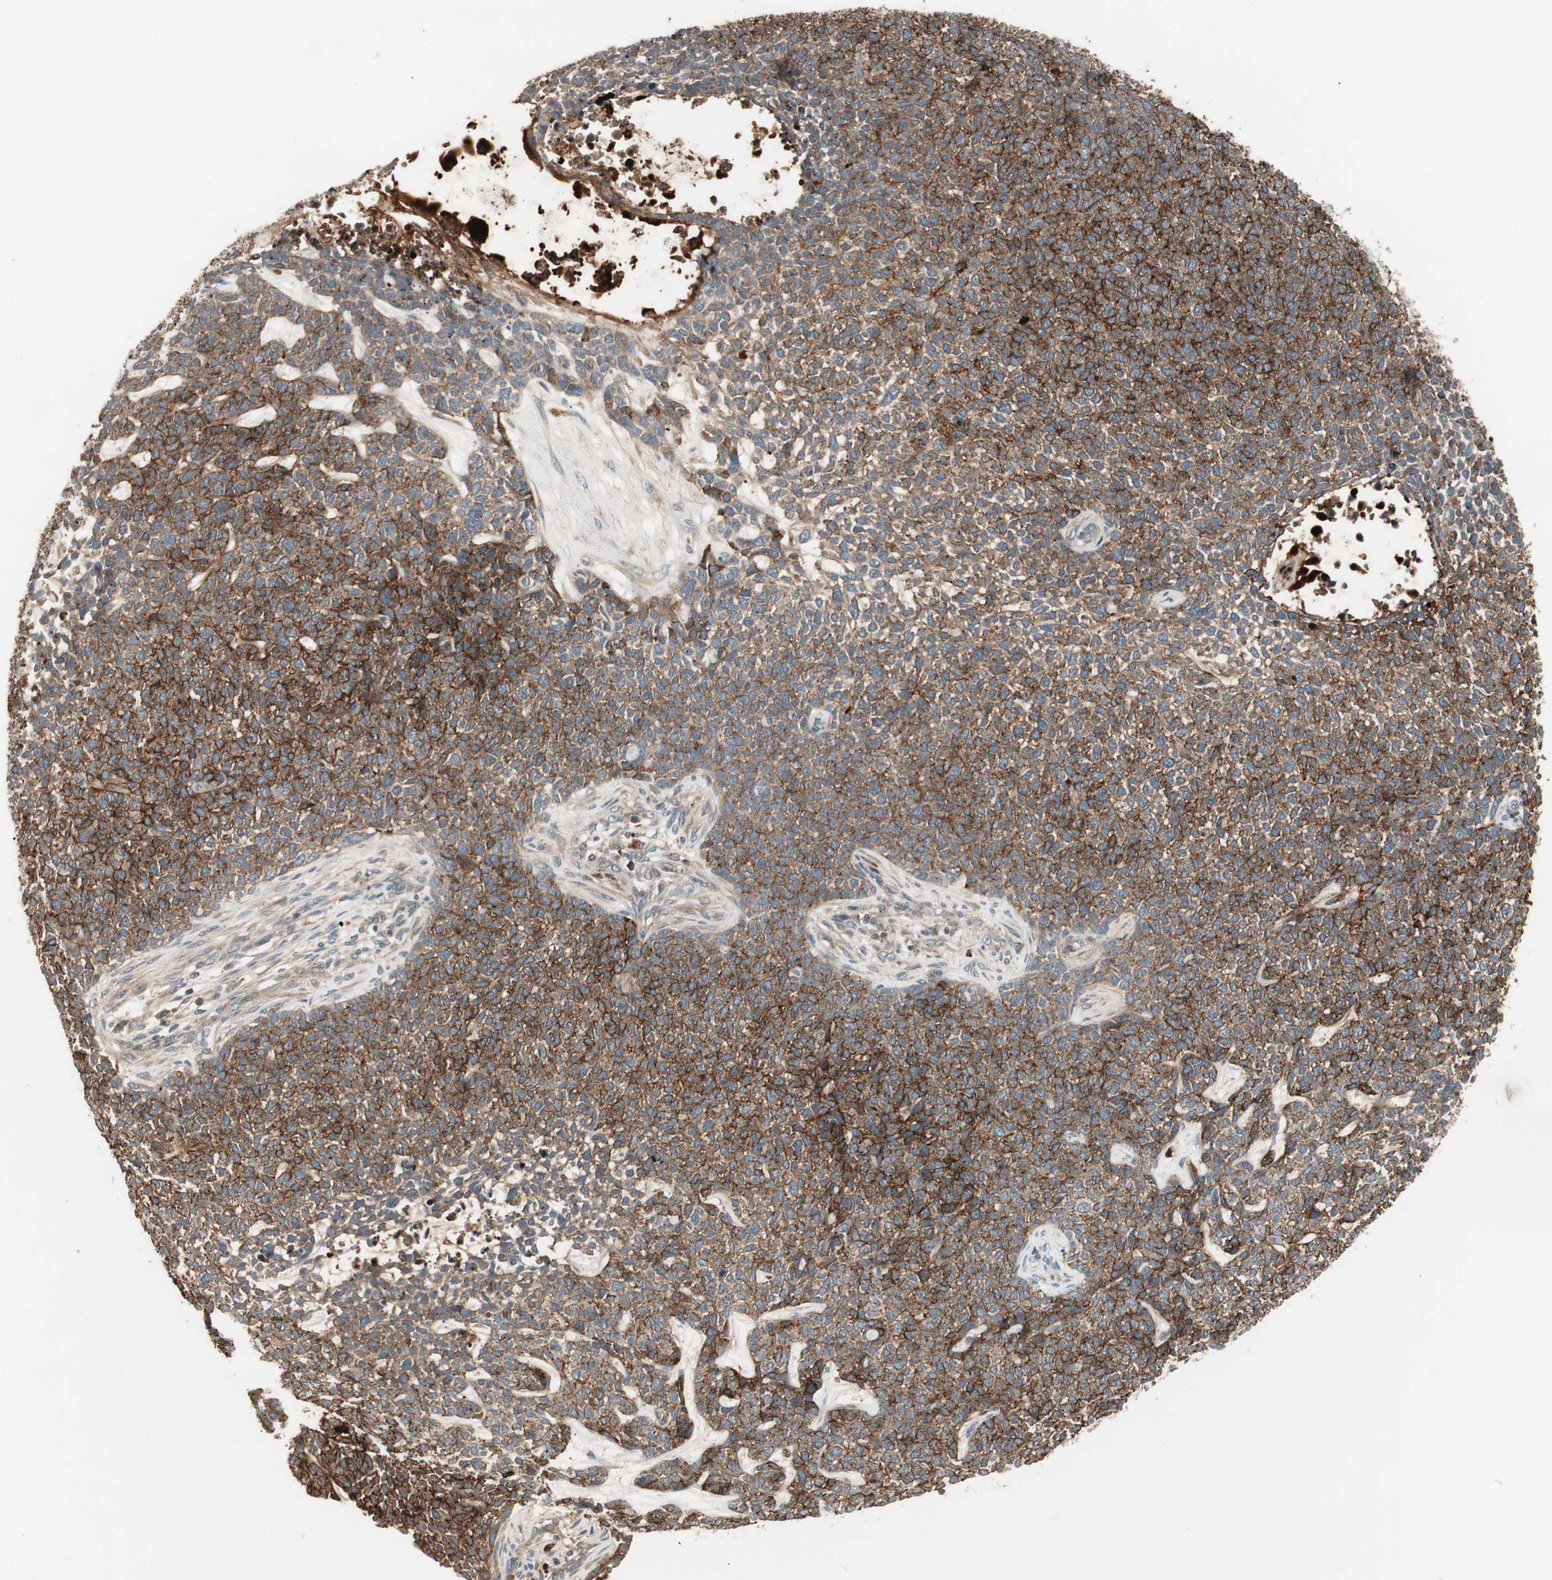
{"staining": {"intensity": "moderate", "quantity": ">75%", "location": "cytoplasmic/membranous"}, "tissue": "skin cancer", "cell_type": "Tumor cells", "image_type": "cancer", "snomed": [{"axis": "morphology", "description": "Basal cell carcinoma"}, {"axis": "topography", "description": "Skin"}], "caption": "The image demonstrates staining of skin cancer, revealing moderate cytoplasmic/membranous protein expression (brown color) within tumor cells.", "gene": "SFRP1", "patient": {"sex": "female", "age": 84}}